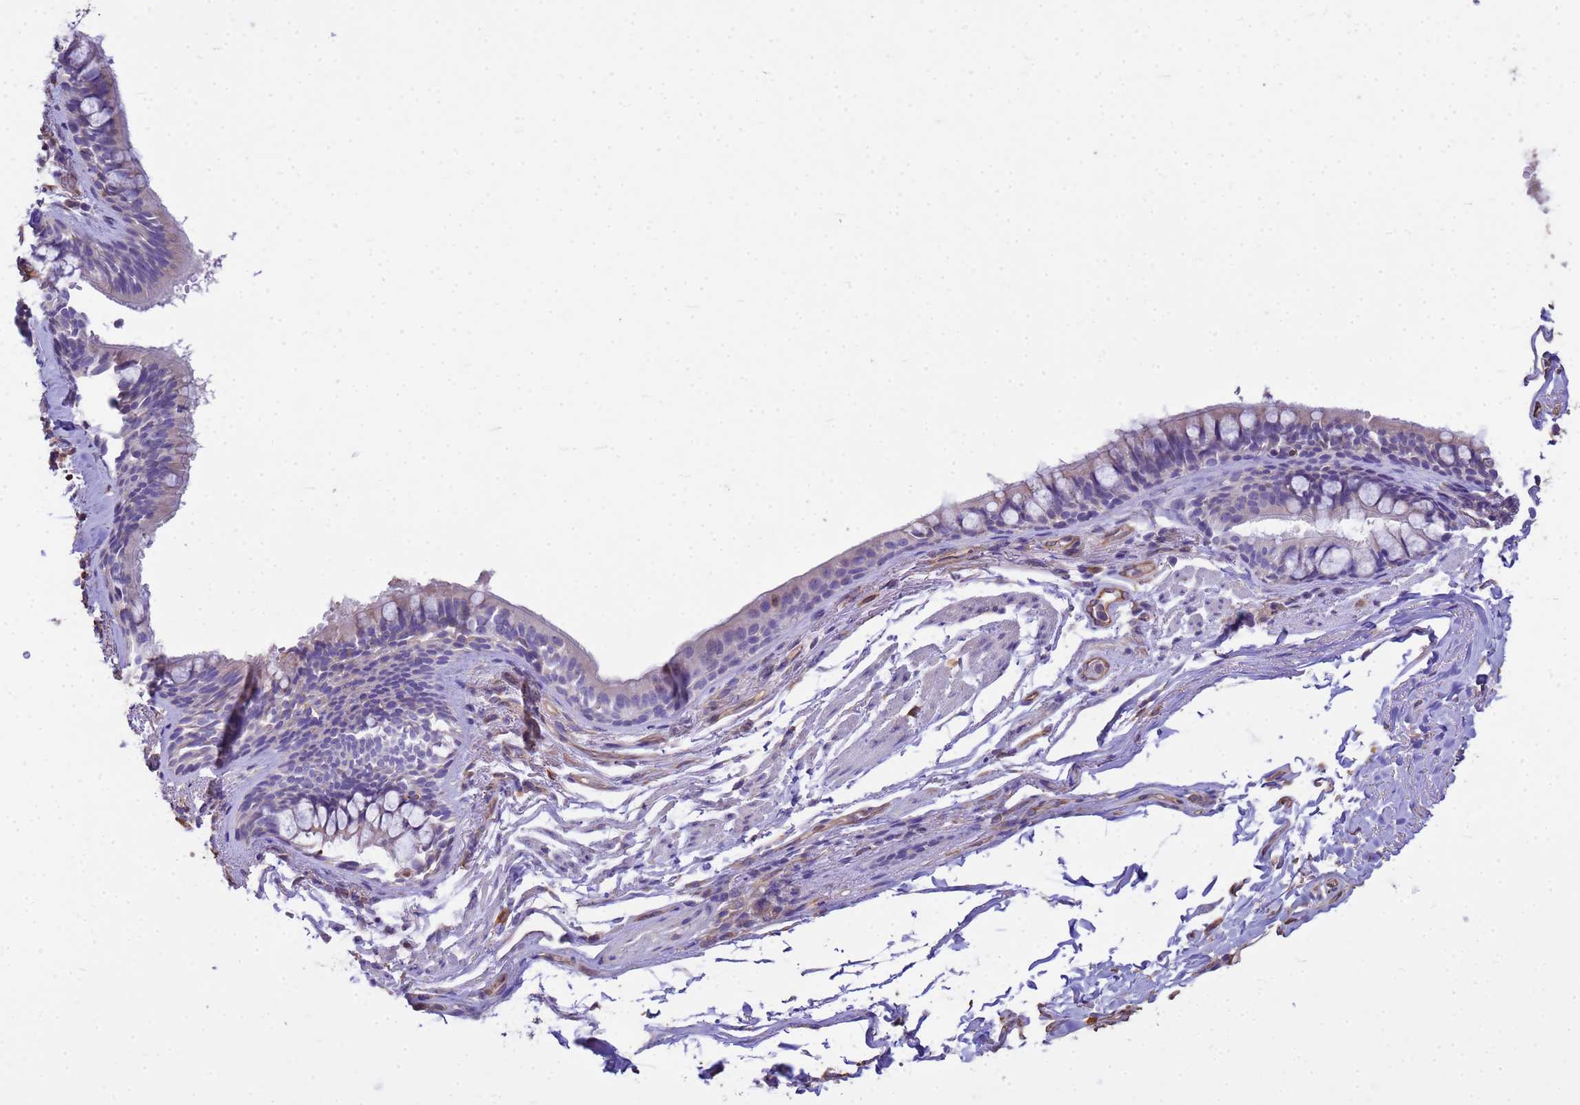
{"staining": {"intensity": "negative", "quantity": "none", "location": "none"}, "tissue": "bronchus", "cell_type": "Respiratory epithelial cells", "image_type": "normal", "snomed": [{"axis": "morphology", "description": "Normal tissue, NOS"}, {"axis": "topography", "description": "Bronchus"}], "caption": "Immunohistochemistry image of unremarkable human bronchus stained for a protein (brown), which demonstrates no expression in respiratory epithelial cells. (DAB (3,3'-diaminobenzidine) IHC, high magnification).", "gene": "TCEAL3", "patient": {"sex": "male", "age": 70}}